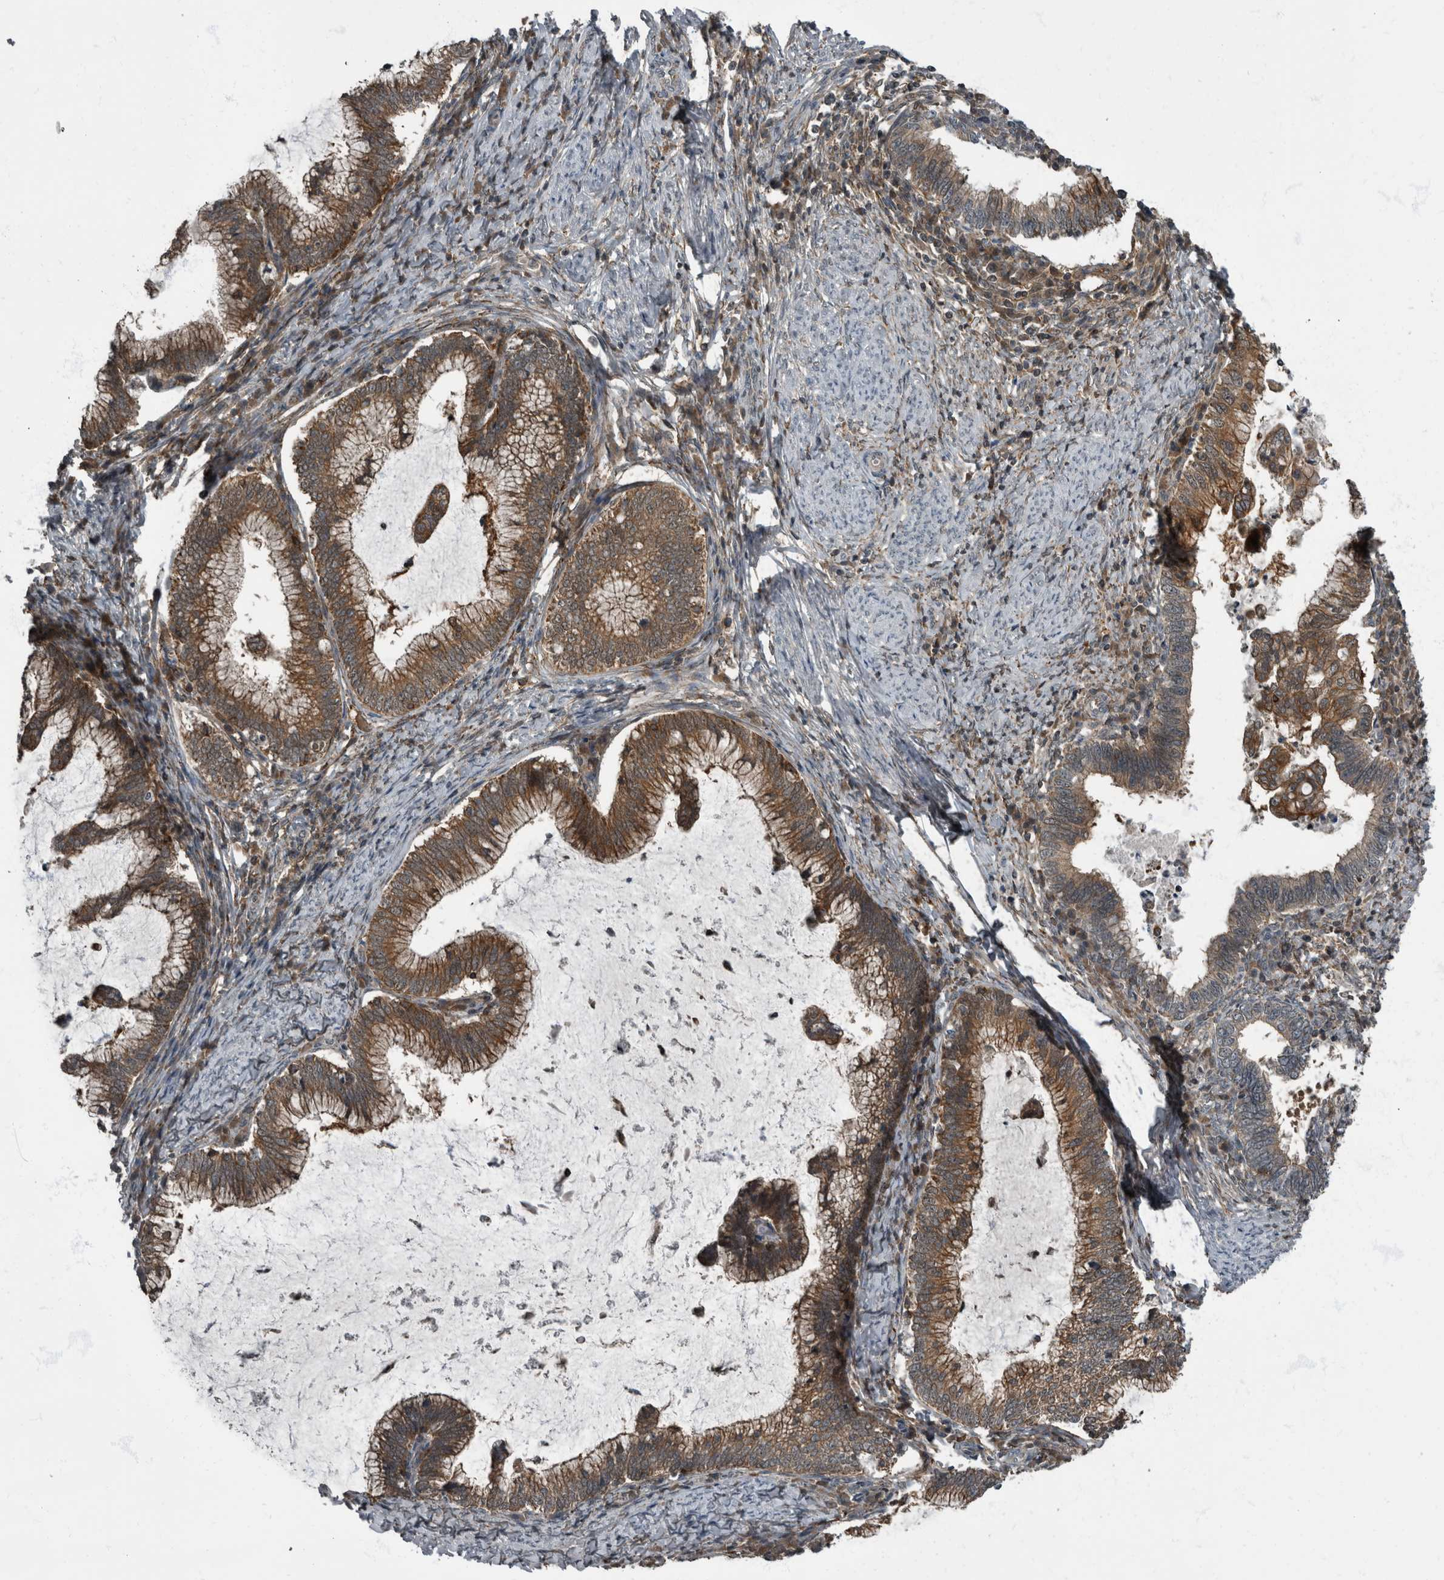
{"staining": {"intensity": "moderate", "quantity": ">75%", "location": "cytoplasmic/membranous"}, "tissue": "cervical cancer", "cell_type": "Tumor cells", "image_type": "cancer", "snomed": [{"axis": "morphology", "description": "Adenocarcinoma, NOS"}, {"axis": "topography", "description": "Cervix"}], "caption": "Protein expression analysis of human cervical cancer (adenocarcinoma) reveals moderate cytoplasmic/membranous expression in approximately >75% of tumor cells.", "gene": "RABGGTB", "patient": {"sex": "female", "age": 36}}